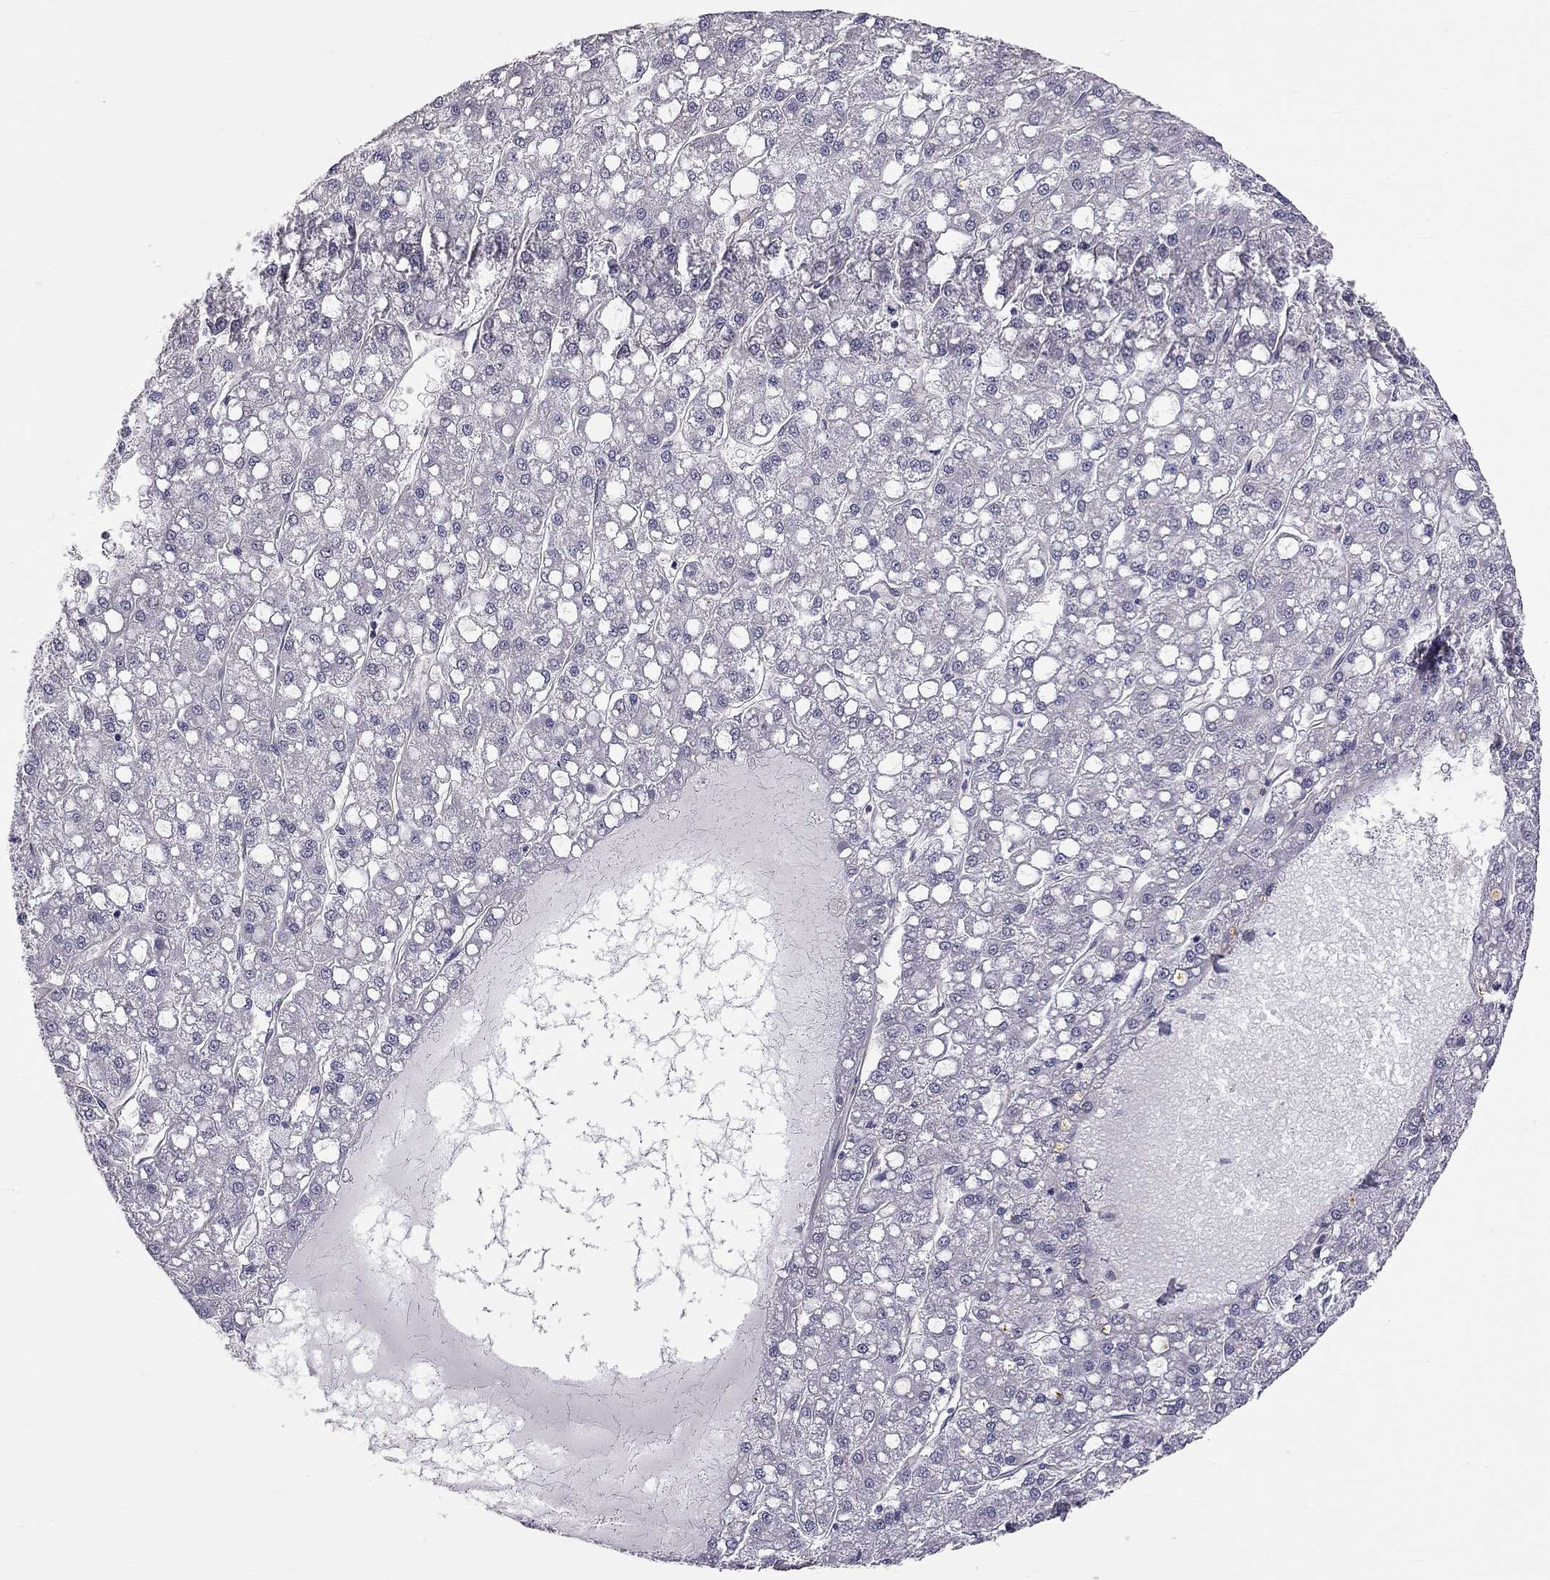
{"staining": {"intensity": "negative", "quantity": "none", "location": "none"}, "tissue": "liver cancer", "cell_type": "Tumor cells", "image_type": "cancer", "snomed": [{"axis": "morphology", "description": "Carcinoma, Hepatocellular, NOS"}, {"axis": "topography", "description": "Liver"}], "caption": "Immunohistochemical staining of human hepatocellular carcinoma (liver) shows no significant staining in tumor cells.", "gene": "GJB4", "patient": {"sex": "male", "age": 67}}